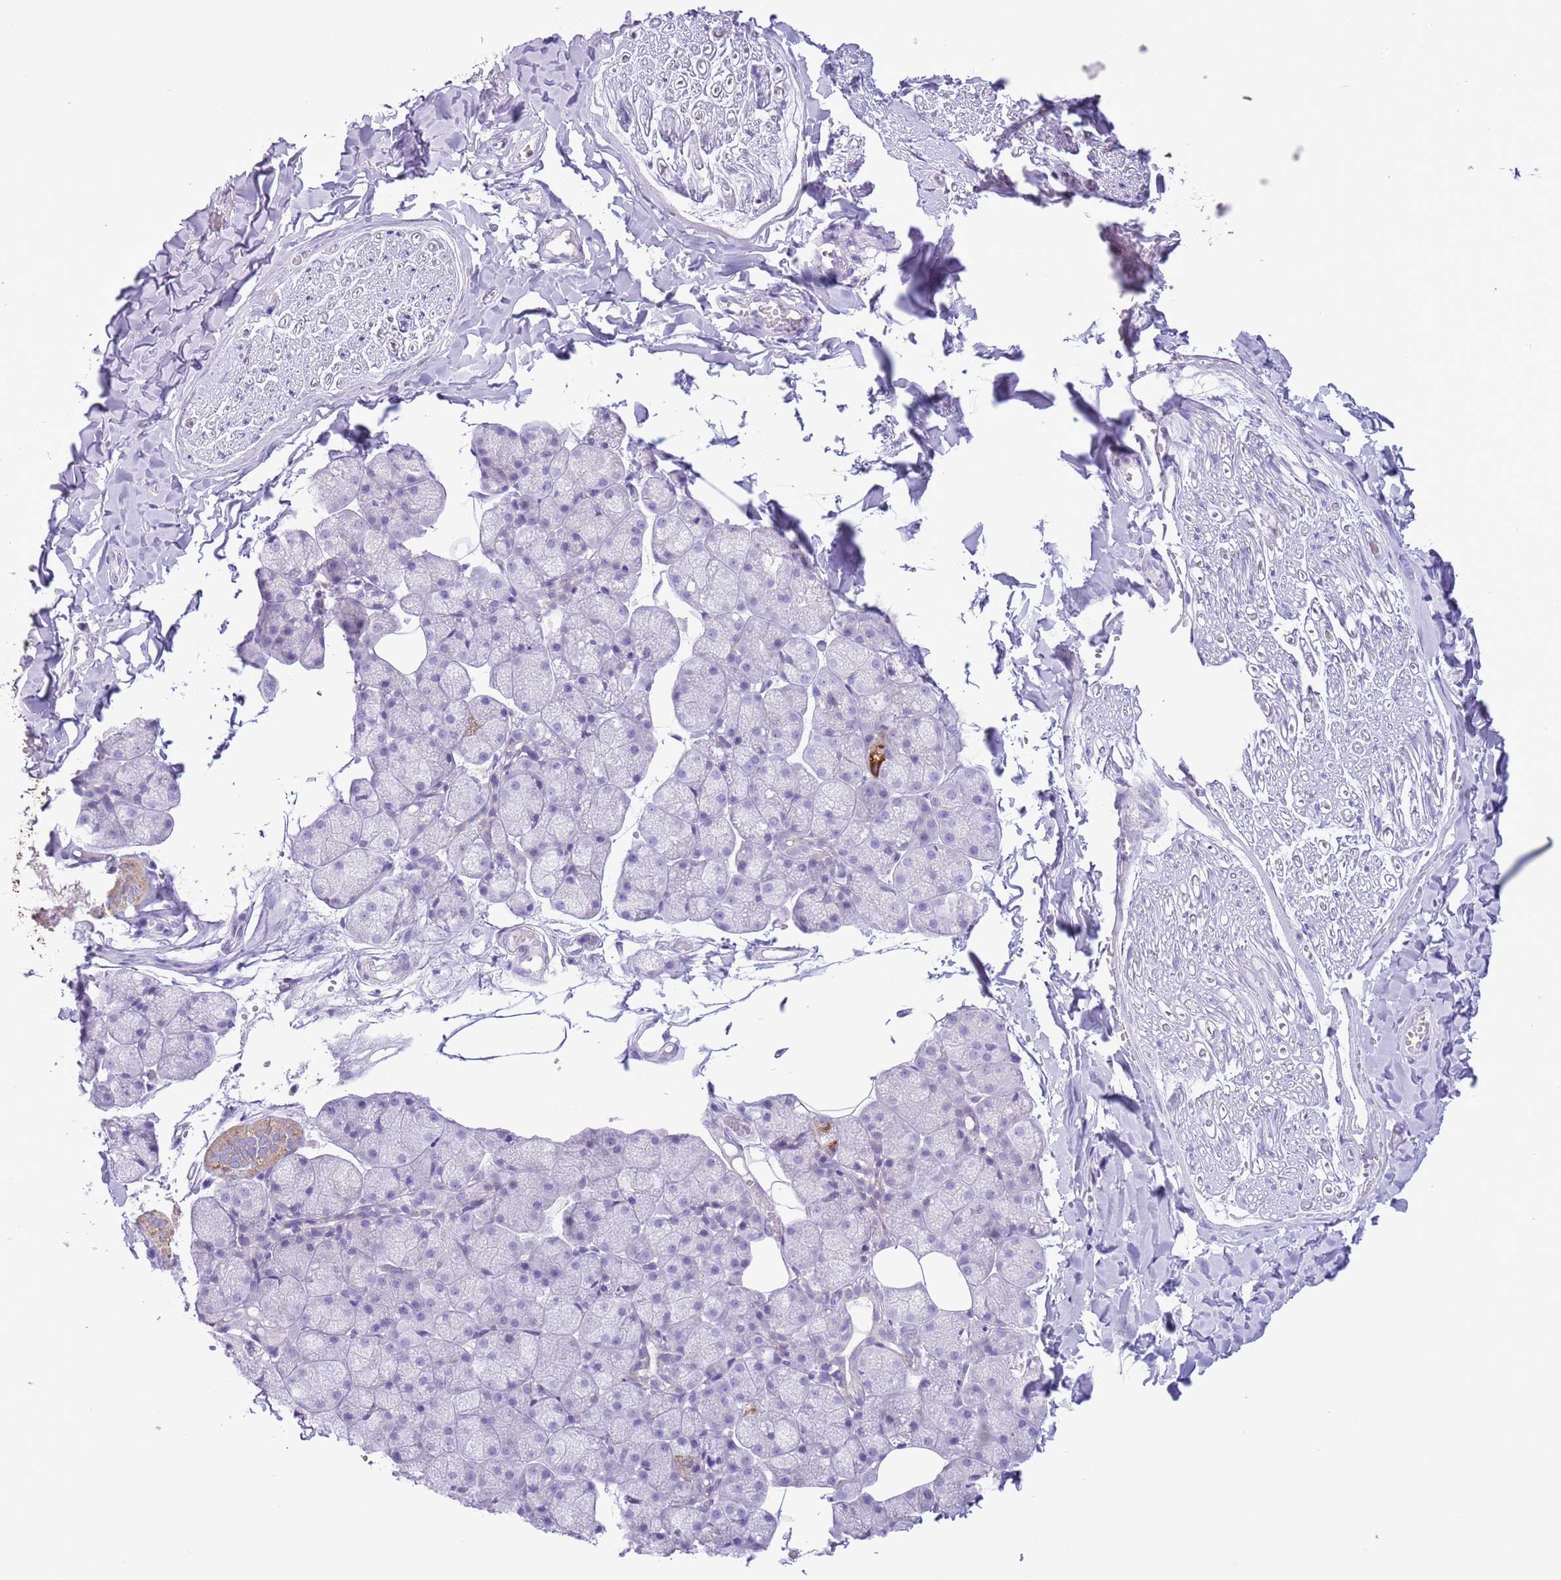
{"staining": {"intensity": "negative", "quantity": "none", "location": "none"}, "tissue": "adipose tissue", "cell_type": "Adipocytes", "image_type": "normal", "snomed": [{"axis": "morphology", "description": "Normal tissue, NOS"}, {"axis": "topography", "description": "Salivary gland"}, {"axis": "topography", "description": "Peripheral nerve tissue"}], "caption": "This is a image of IHC staining of benign adipose tissue, which shows no positivity in adipocytes.", "gene": "ZNF697", "patient": {"sex": "male", "age": 38}}